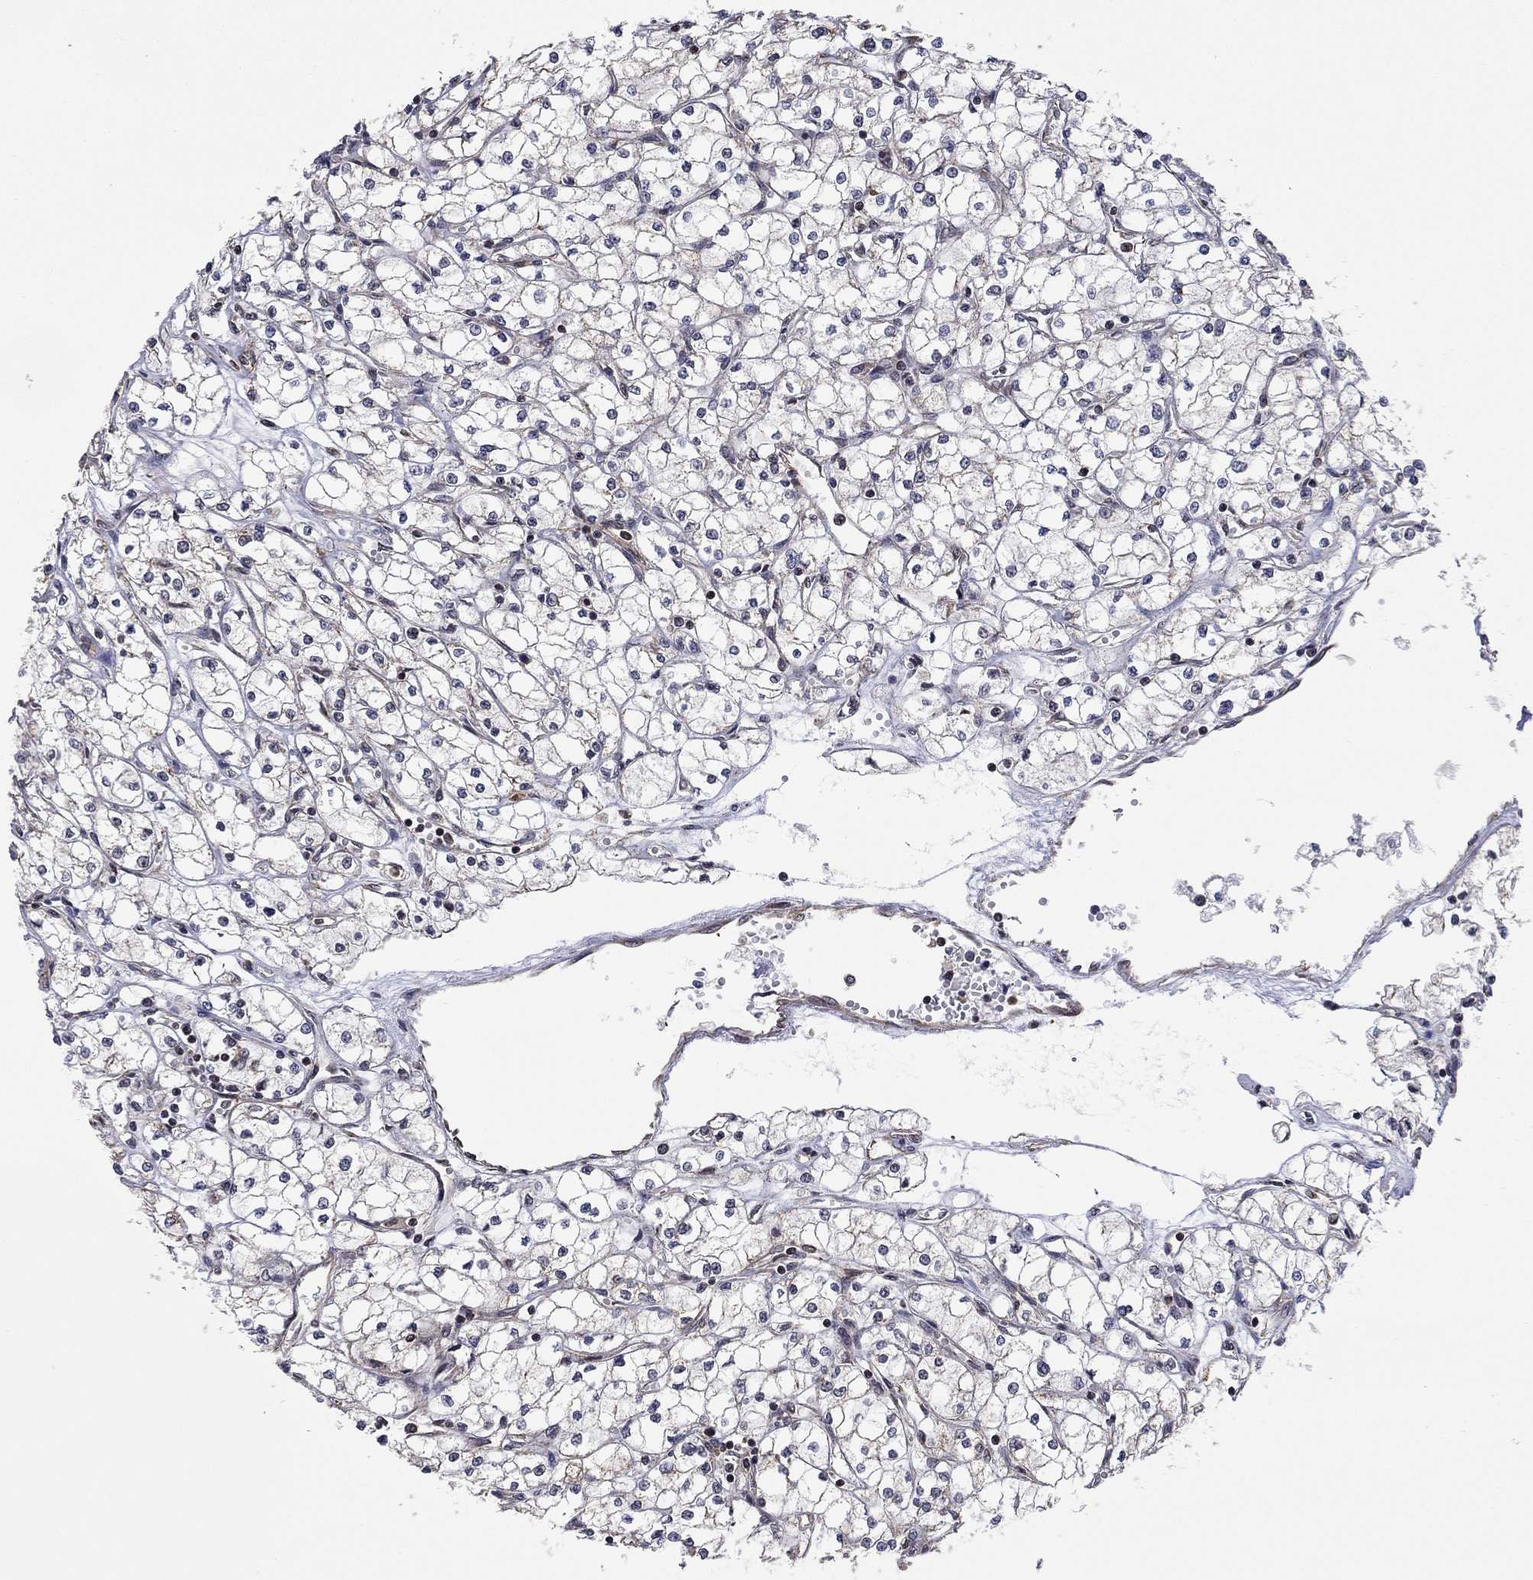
{"staining": {"intensity": "weak", "quantity": "<25%", "location": "cytoplasmic/membranous"}, "tissue": "renal cancer", "cell_type": "Tumor cells", "image_type": "cancer", "snomed": [{"axis": "morphology", "description": "Adenocarcinoma, NOS"}, {"axis": "topography", "description": "Kidney"}], "caption": "Renal adenocarcinoma was stained to show a protein in brown. There is no significant positivity in tumor cells.", "gene": "TDP1", "patient": {"sex": "male", "age": 67}}